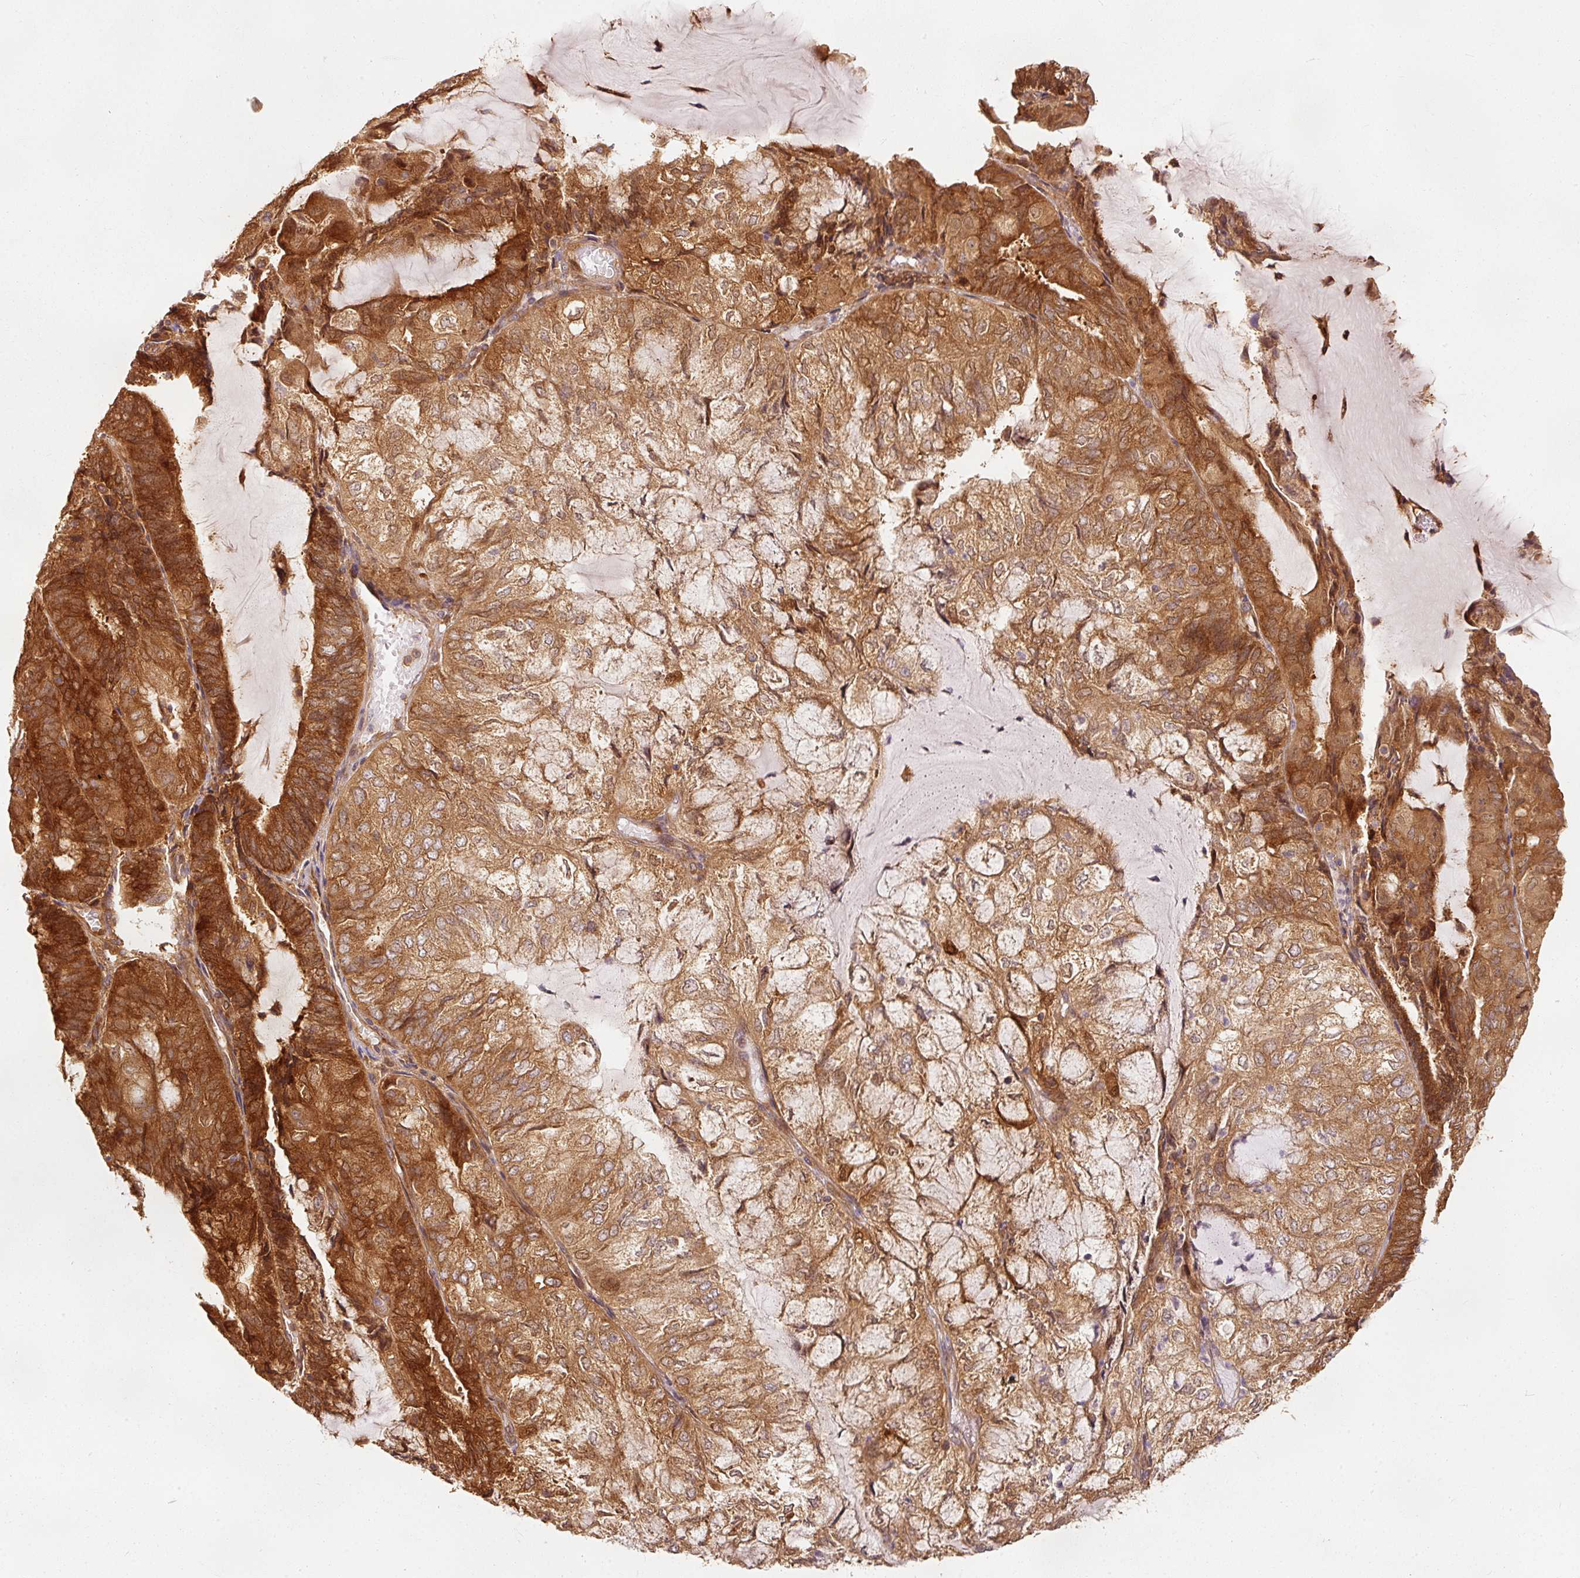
{"staining": {"intensity": "strong", "quantity": ">75%", "location": "cytoplasmic/membranous"}, "tissue": "endometrial cancer", "cell_type": "Tumor cells", "image_type": "cancer", "snomed": [{"axis": "morphology", "description": "Adenocarcinoma, NOS"}, {"axis": "topography", "description": "Endometrium"}], "caption": "Brown immunohistochemical staining in endometrial adenocarcinoma shows strong cytoplasmic/membranous expression in about >75% of tumor cells. (DAB = brown stain, brightfield microscopy at high magnification).", "gene": "EIF3B", "patient": {"sex": "female", "age": 81}}